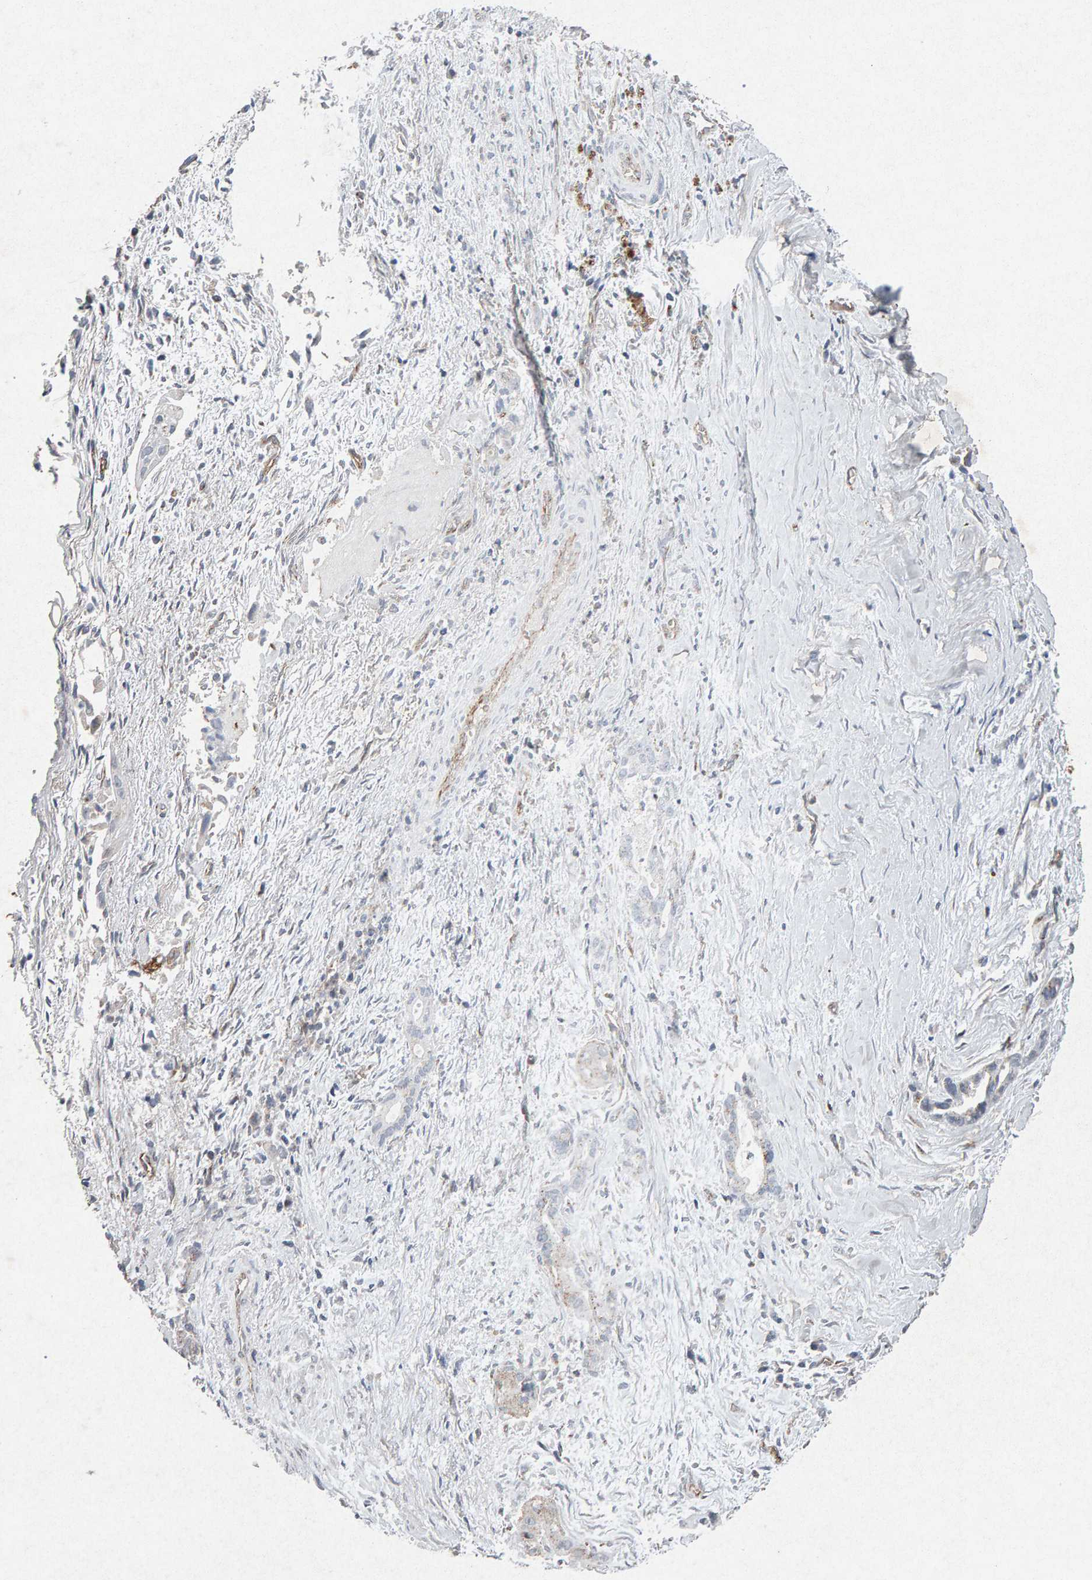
{"staining": {"intensity": "weak", "quantity": "<25%", "location": "cytoplasmic/membranous"}, "tissue": "liver cancer", "cell_type": "Tumor cells", "image_type": "cancer", "snomed": [{"axis": "morphology", "description": "Cholangiocarcinoma"}, {"axis": "topography", "description": "Liver"}], "caption": "The micrograph exhibits no significant expression in tumor cells of liver cancer.", "gene": "PTPRM", "patient": {"sex": "female", "age": 55}}